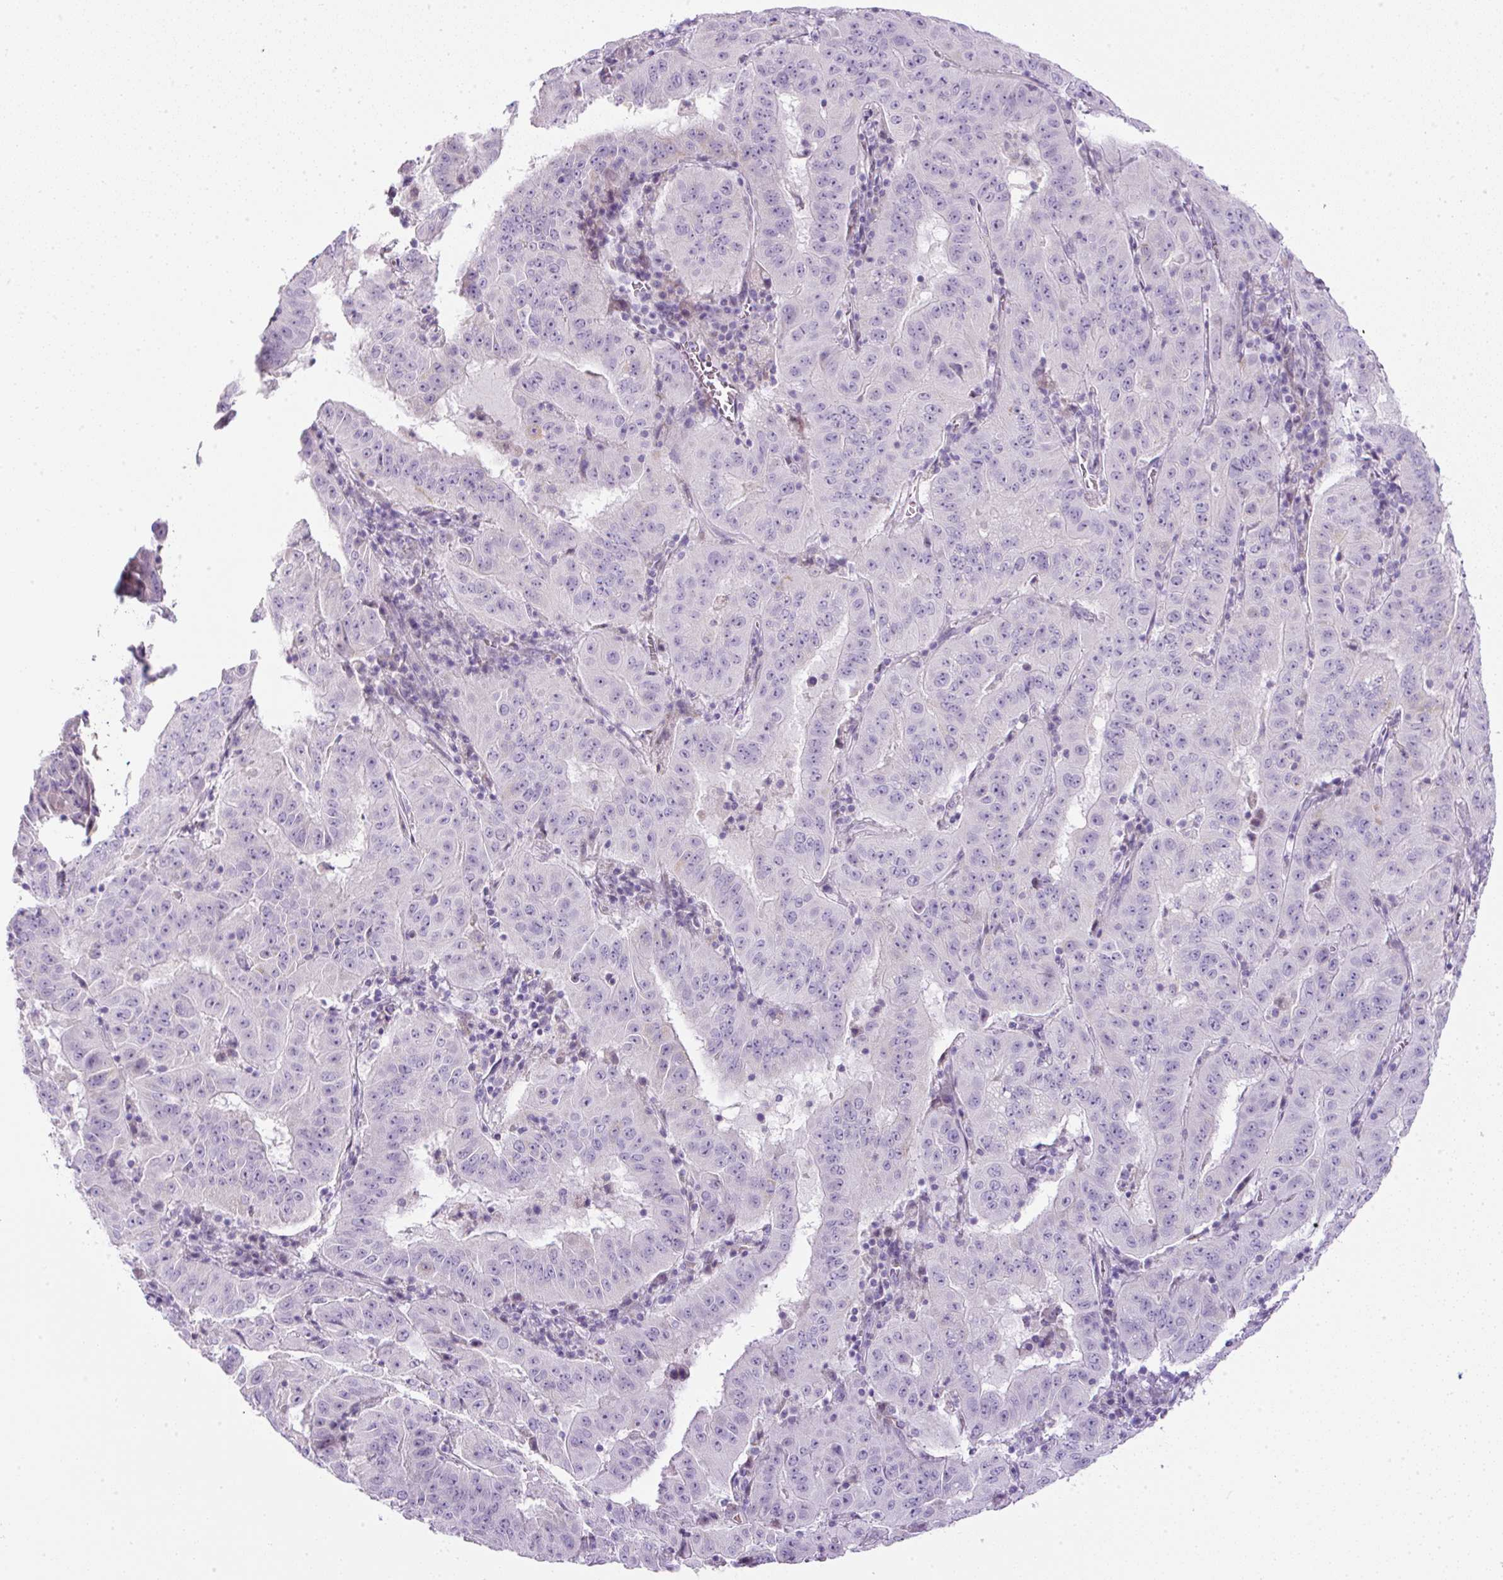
{"staining": {"intensity": "negative", "quantity": "none", "location": "none"}, "tissue": "pancreatic cancer", "cell_type": "Tumor cells", "image_type": "cancer", "snomed": [{"axis": "morphology", "description": "Adenocarcinoma, NOS"}, {"axis": "topography", "description": "Pancreas"}], "caption": "An image of pancreatic cancer stained for a protein exhibits no brown staining in tumor cells.", "gene": "FGFBP3", "patient": {"sex": "male", "age": 63}}